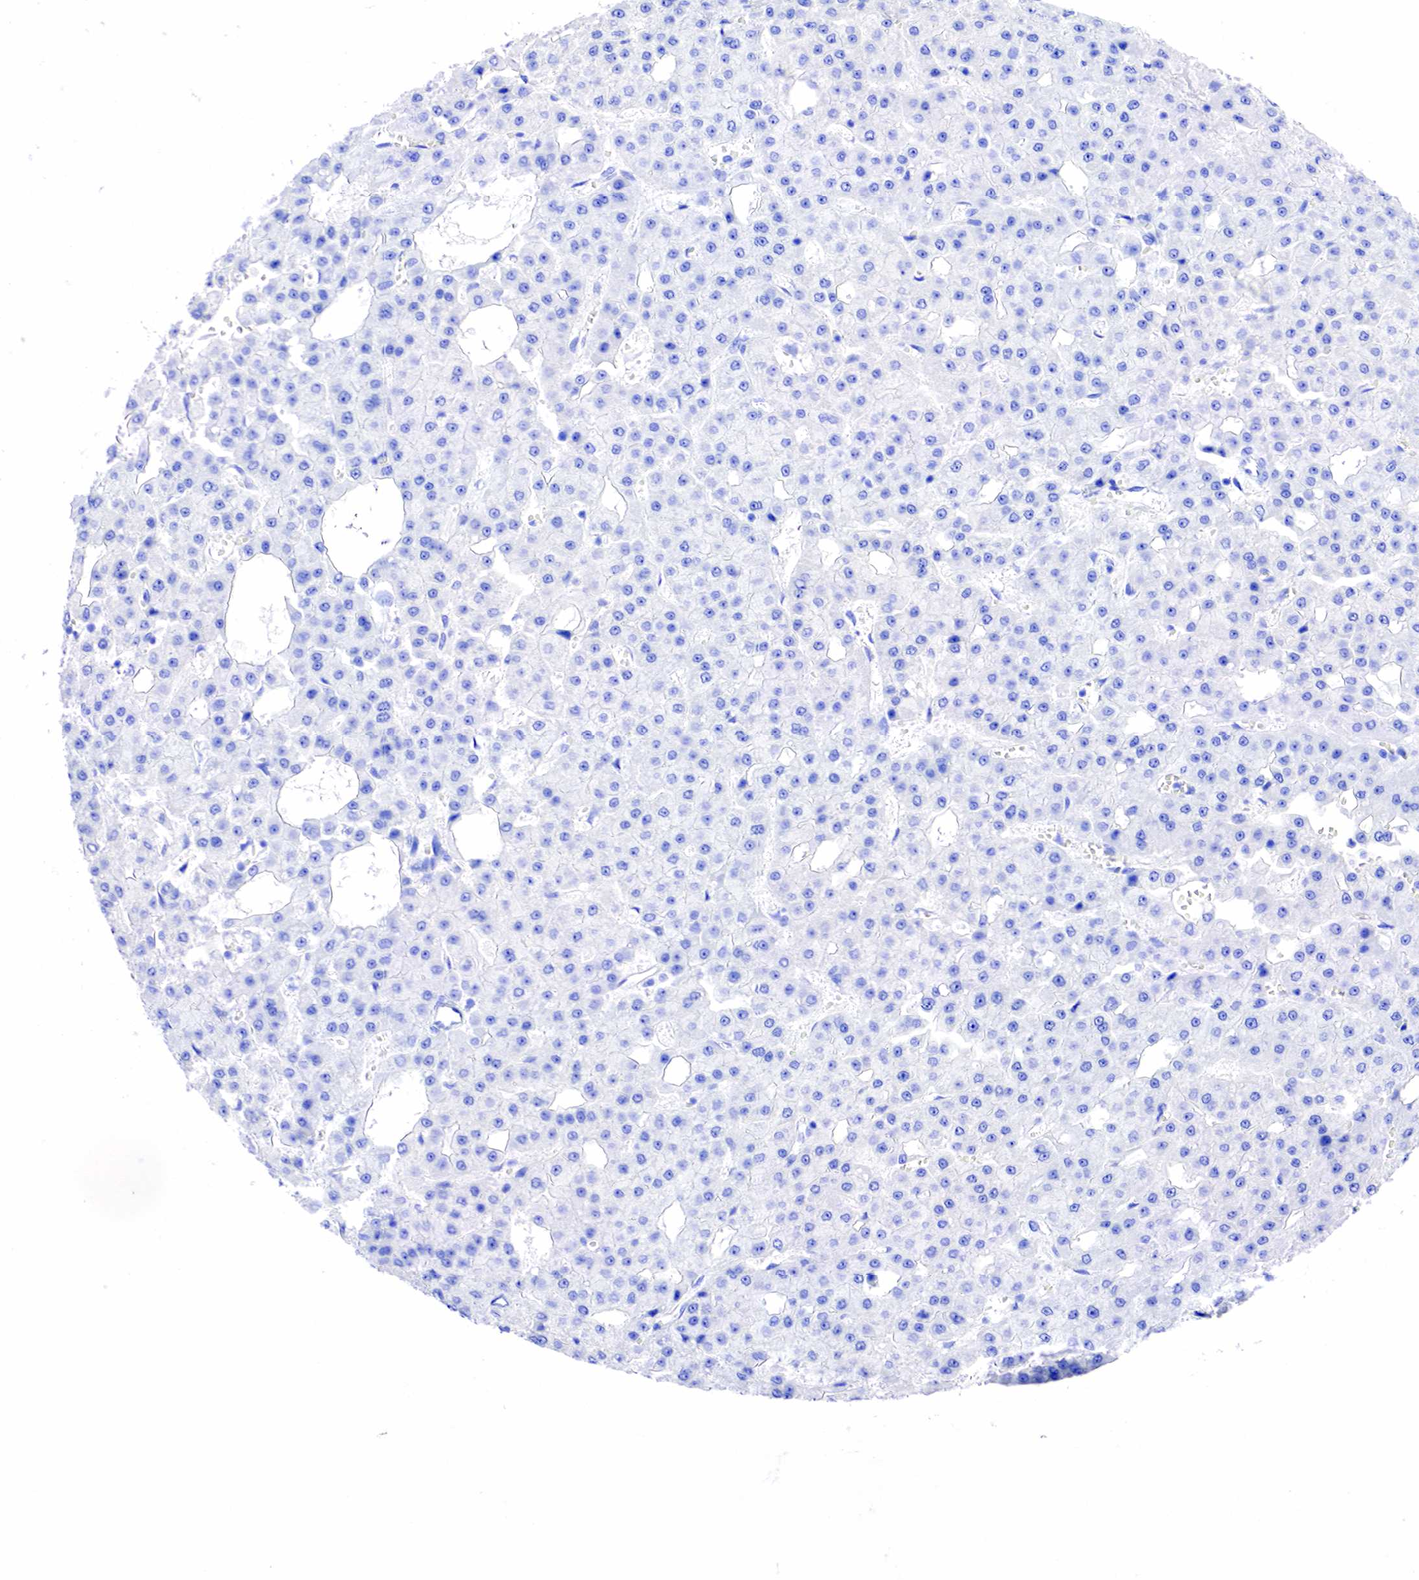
{"staining": {"intensity": "negative", "quantity": "none", "location": "none"}, "tissue": "liver cancer", "cell_type": "Tumor cells", "image_type": "cancer", "snomed": [{"axis": "morphology", "description": "Carcinoma, Hepatocellular, NOS"}, {"axis": "topography", "description": "Liver"}], "caption": "This micrograph is of liver hepatocellular carcinoma stained with IHC to label a protein in brown with the nuclei are counter-stained blue. There is no positivity in tumor cells.", "gene": "KLK3", "patient": {"sex": "male", "age": 47}}